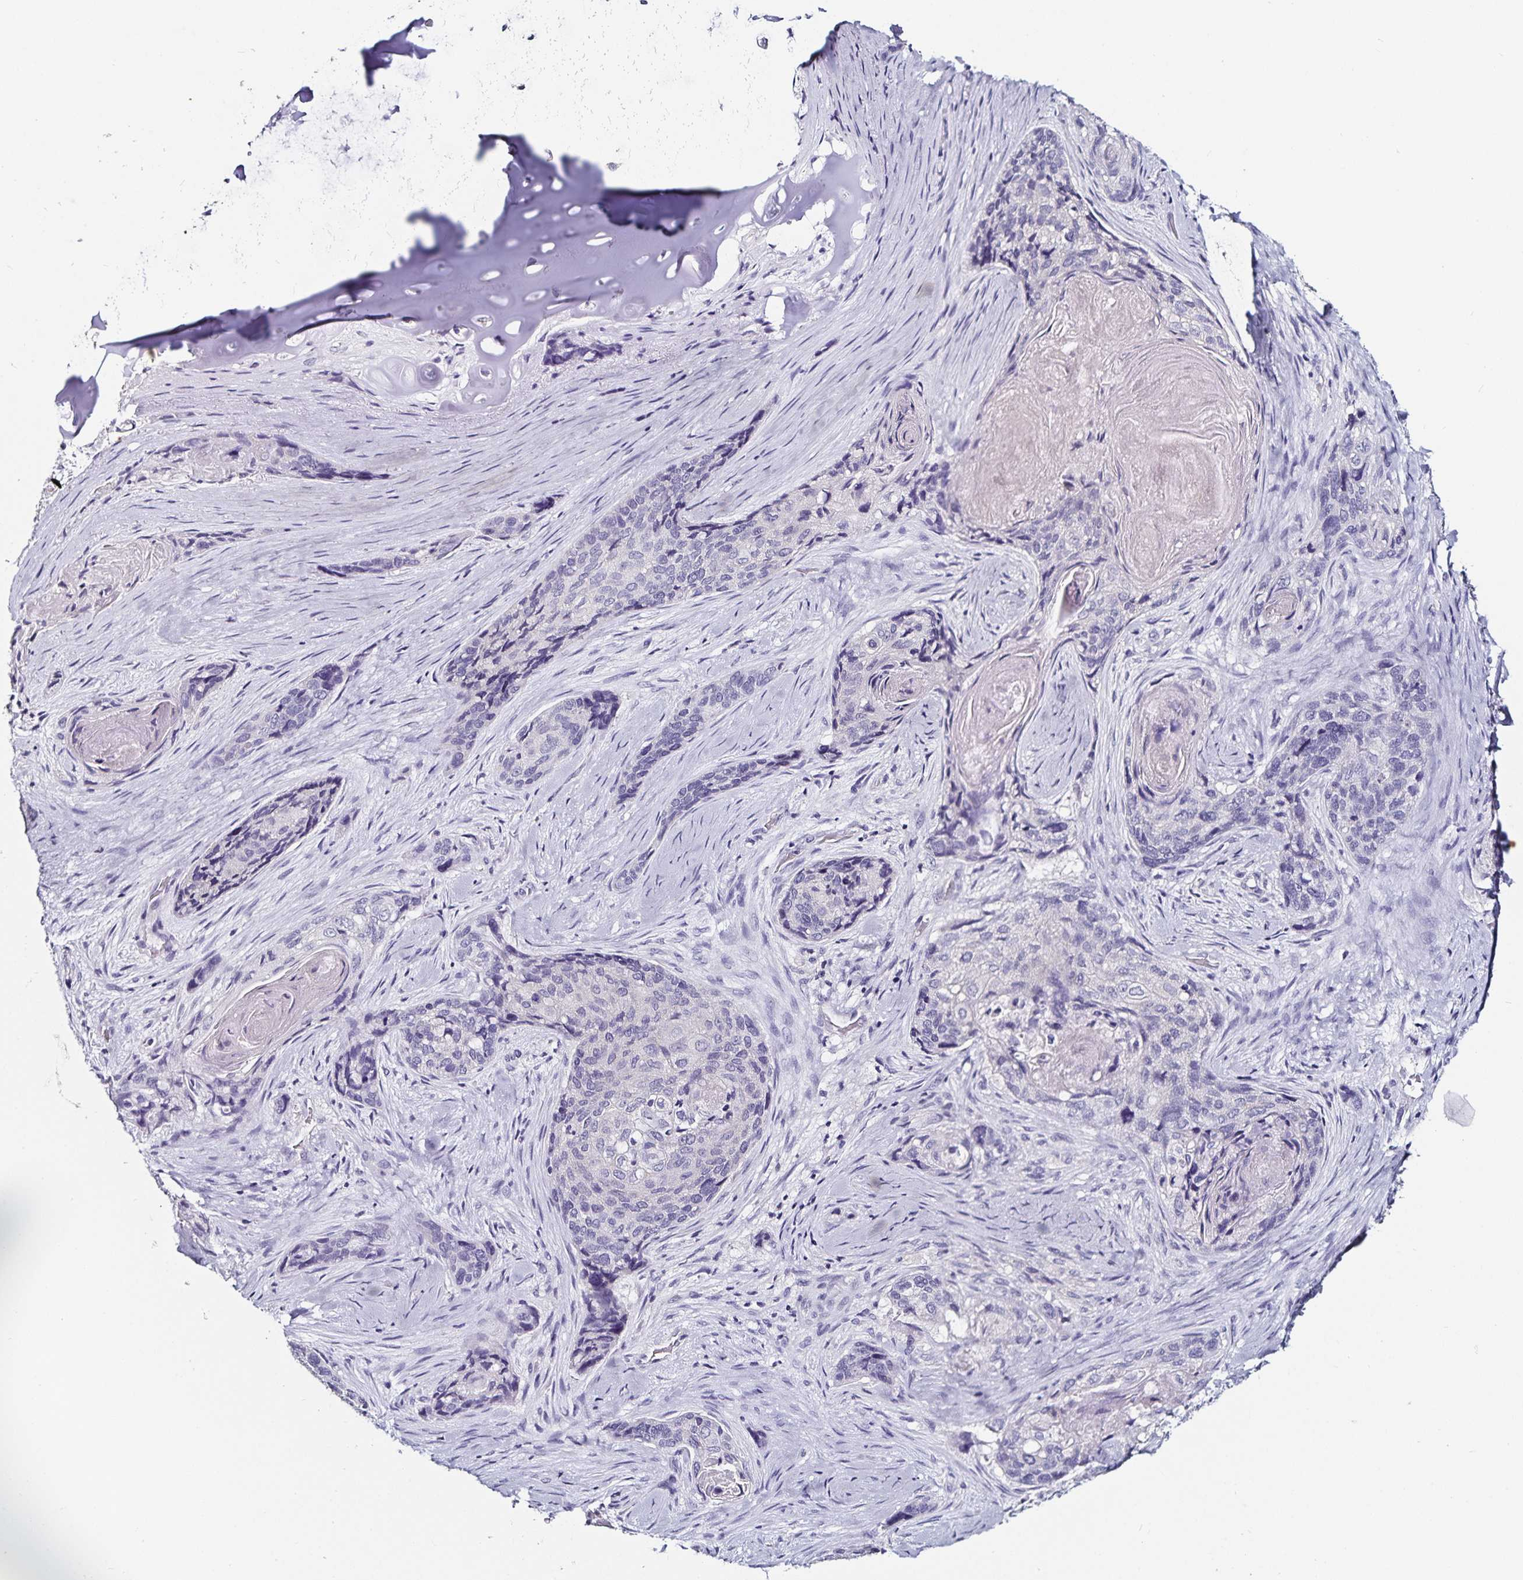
{"staining": {"intensity": "negative", "quantity": "none", "location": "none"}, "tissue": "lung cancer", "cell_type": "Tumor cells", "image_type": "cancer", "snomed": [{"axis": "morphology", "description": "Squamous cell carcinoma, NOS"}, {"axis": "morphology", "description": "Squamous cell carcinoma, metastatic, NOS"}, {"axis": "topography", "description": "Lymph node"}, {"axis": "topography", "description": "Lung"}], "caption": "Tumor cells show no significant protein positivity in lung cancer.", "gene": "TSPAN7", "patient": {"sex": "male", "age": 41}}